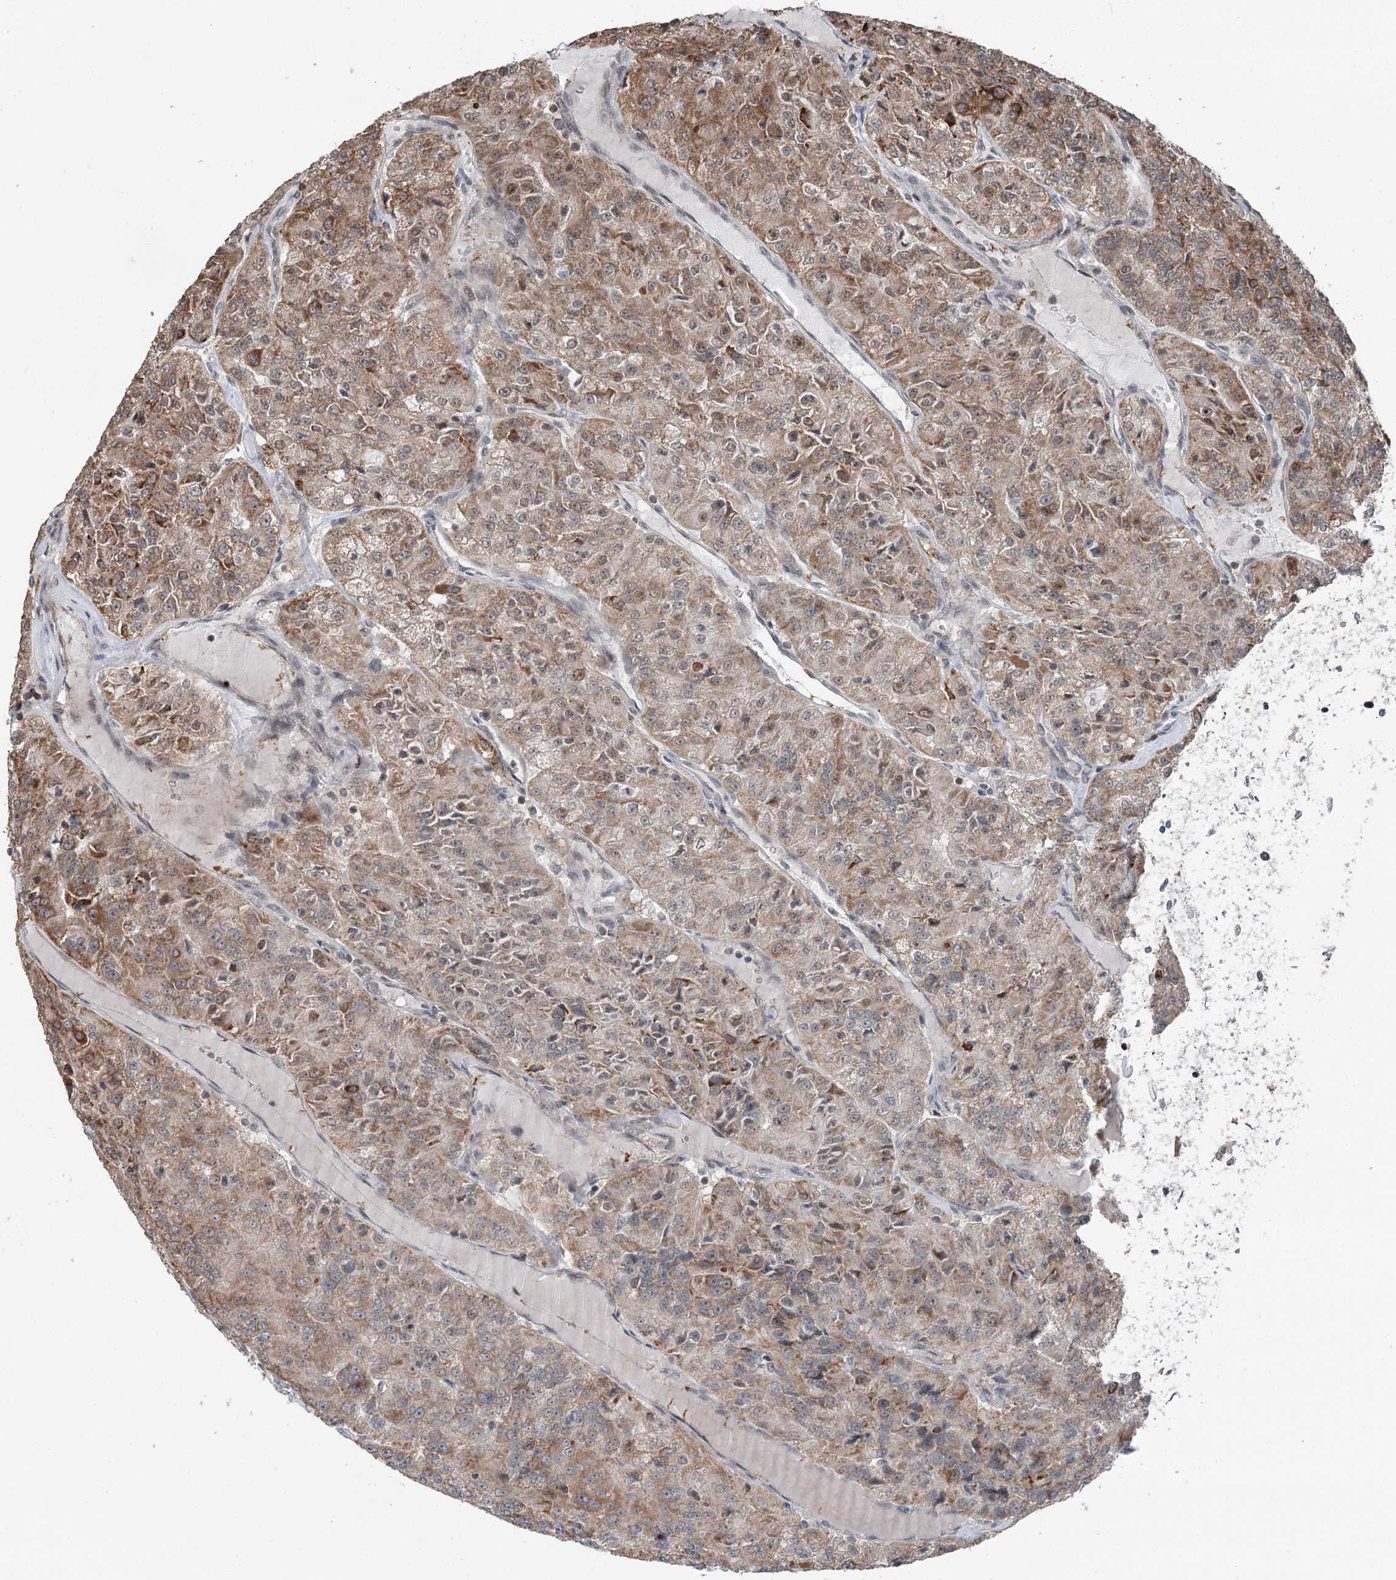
{"staining": {"intensity": "moderate", "quantity": ">75%", "location": "cytoplasmic/membranous"}, "tissue": "renal cancer", "cell_type": "Tumor cells", "image_type": "cancer", "snomed": [{"axis": "morphology", "description": "Adenocarcinoma, NOS"}, {"axis": "topography", "description": "Kidney"}], "caption": "Immunohistochemistry staining of renal cancer, which shows medium levels of moderate cytoplasmic/membranous positivity in approximately >75% of tumor cells indicating moderate cytoplasmic/membranous protein expression. The staining was performed using DAB (3,3'-diaminobenzidine) (brown) for protein detection and nuclei were counterstained in hematoxylin (blue).", "gene": "CCSER2", "patient": {"sex": "female", "age": 63}}